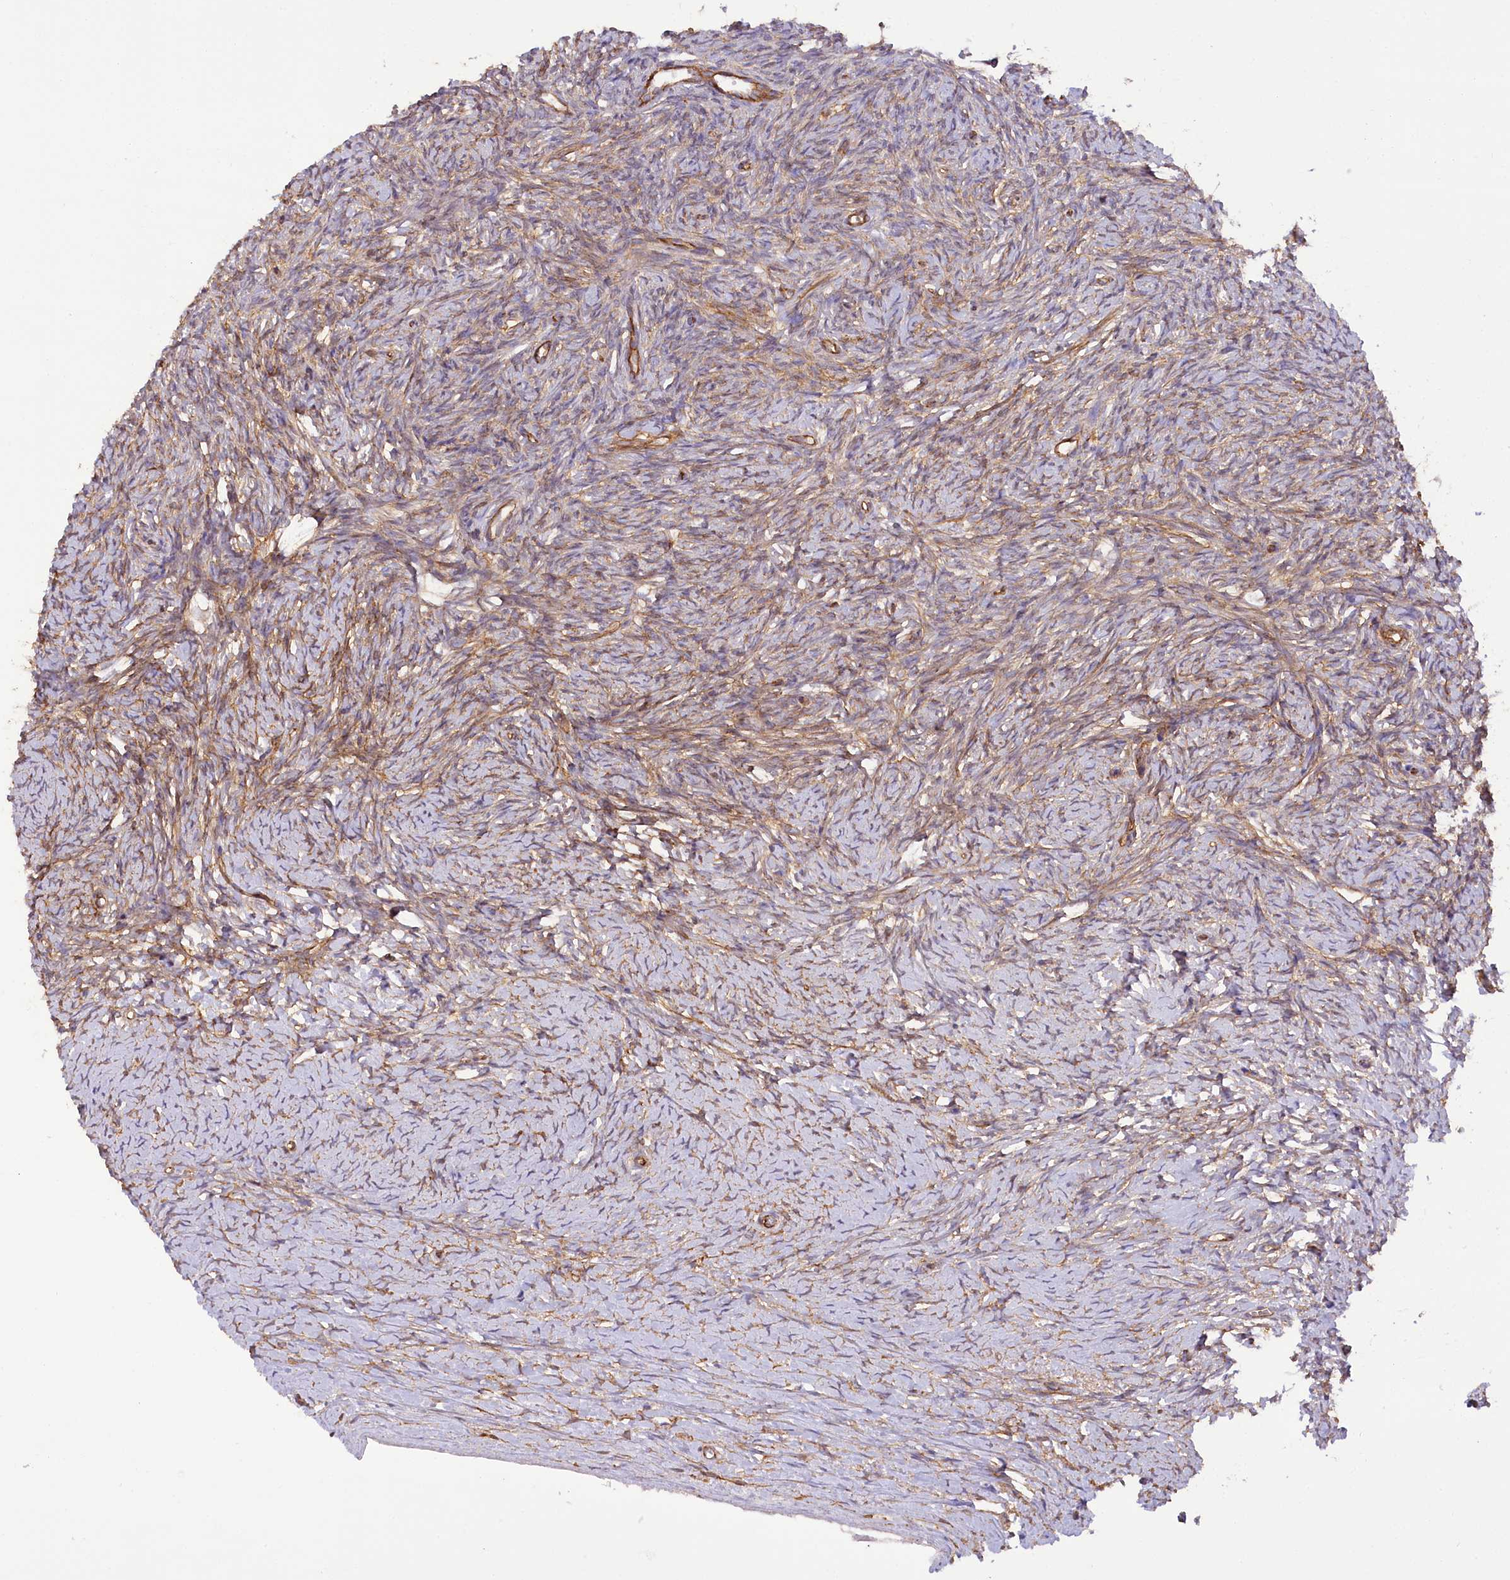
{"staining": {"intensity": "weak", "quantity": "25%-75%", "location": "cytoplasmic/membranous"}, "tissue": "ovary", "cell_type": "Ovarian stroma cells", "image_type": "normal", "snomed": [{"axis": "morphology", "description": "Normal tissue, NOS"}, {"axis": "morphology", "description": "Developmental malformation"}, {"axis": "topography", "description": "Ovary"}], "caption": "Ovarian stroma cells demonstrate weak cytoplasmic/membranous positivity in approximately 25%-75% of cells in unremarkable ovary.", "gene": "SYNPO2", "patient": {"sex": "female", "age": 39}}